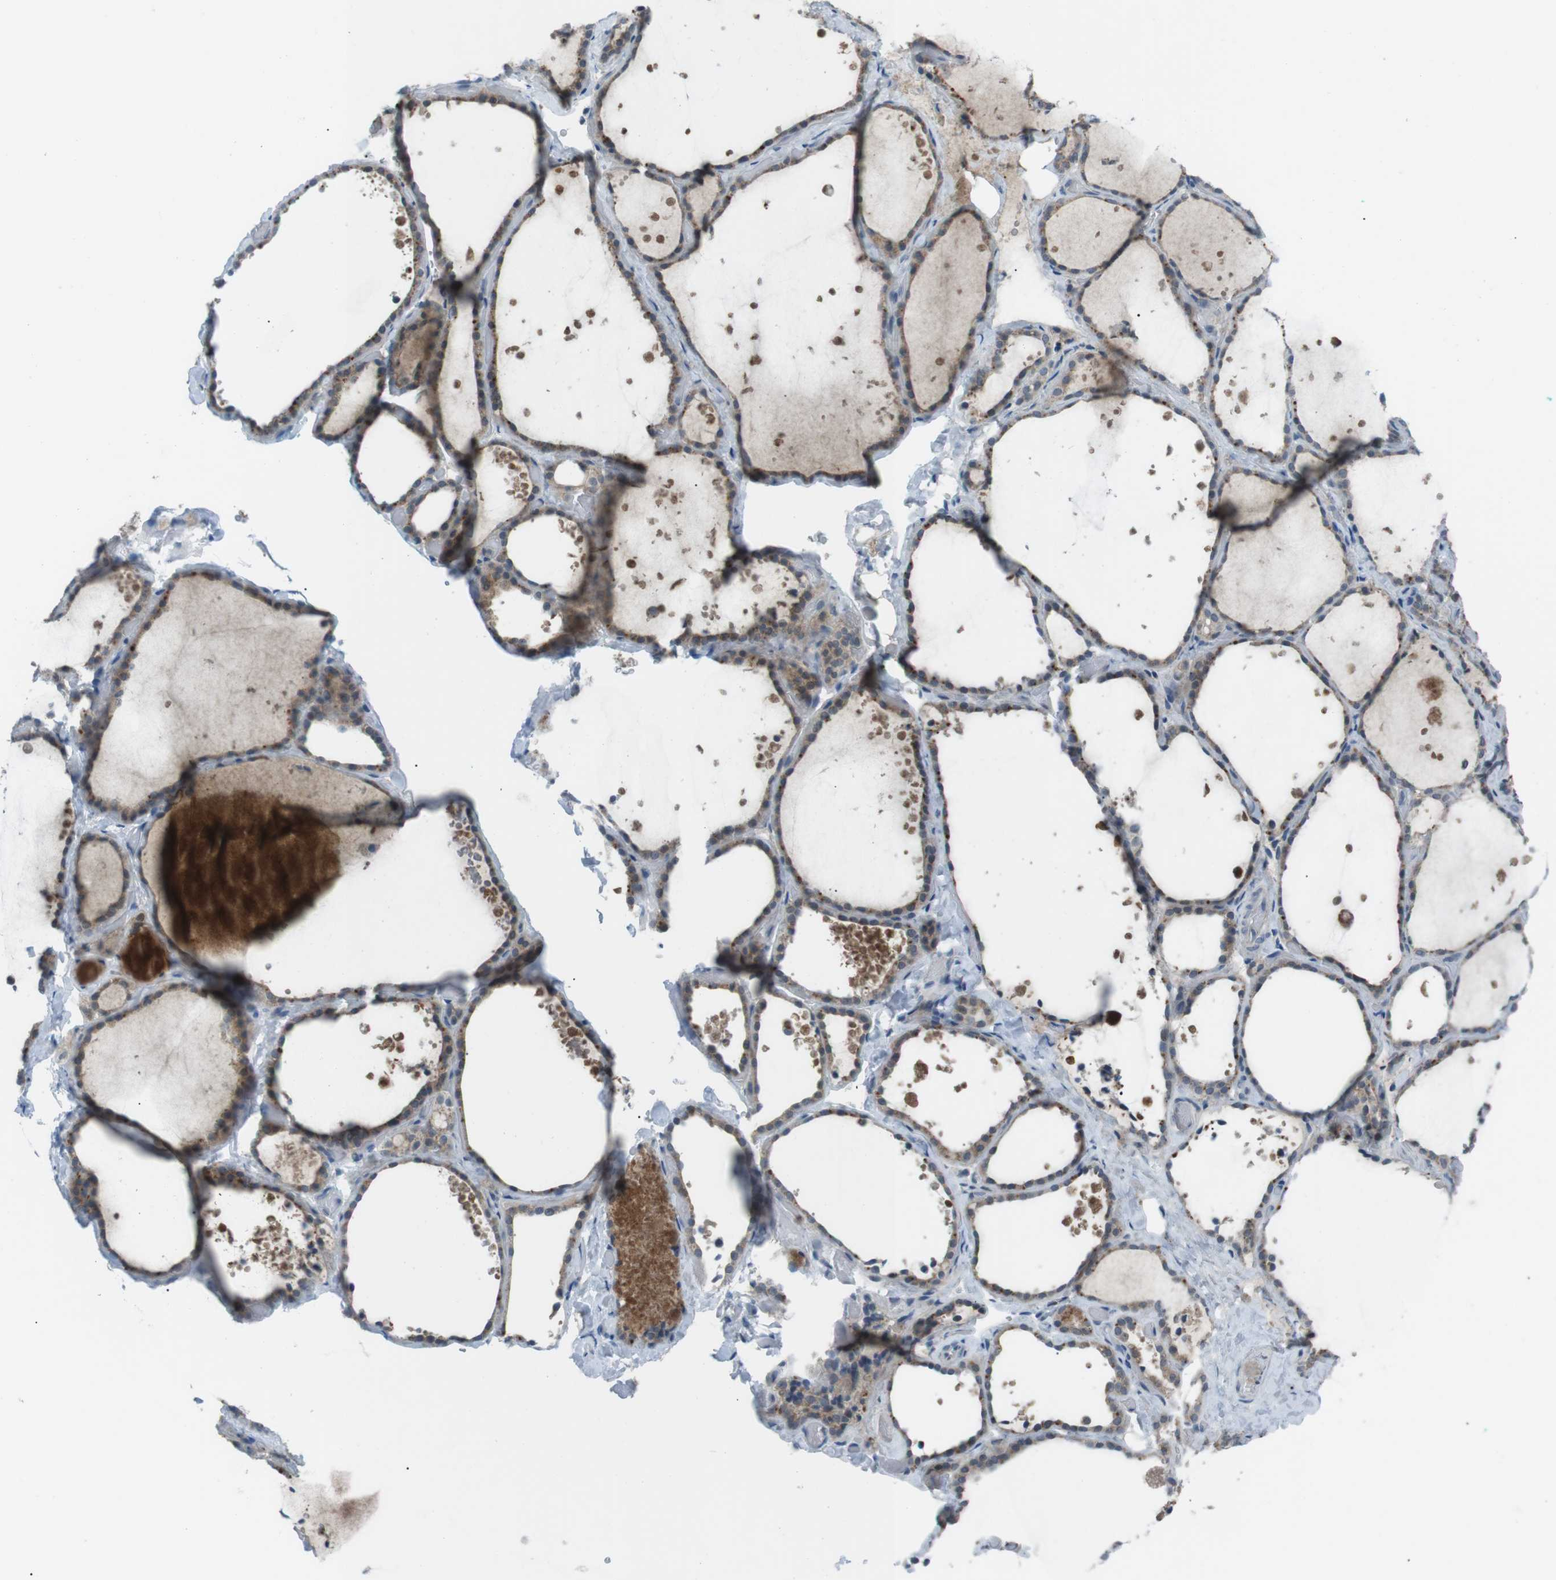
{"staining": {"intensity": "weak", "quantity": ">75%", "location": "cytoplasmic/membranous"}, "tissue": "thyroid gland", "cell_type": "Glandular cells", "image_type": "normal", "snomed": [{"axis": "morphology", "description": "Normal tissue, NOS"}, {"axis": "topography", "description": "Thyroid gland"}], "caption": "Immunohistochemistry (IHC) (DAB (3,3'-diaminobenzidine)) staining of benign thyroid gland demonstrates weak cytoplasmic/membranous protein positivity in about >75% of glandular cells. (DAB IHC, brown staining for protein, blue staining for nuclei).", "gene": "FCRLA", "patient": {"sex": "female", "age": 44}}